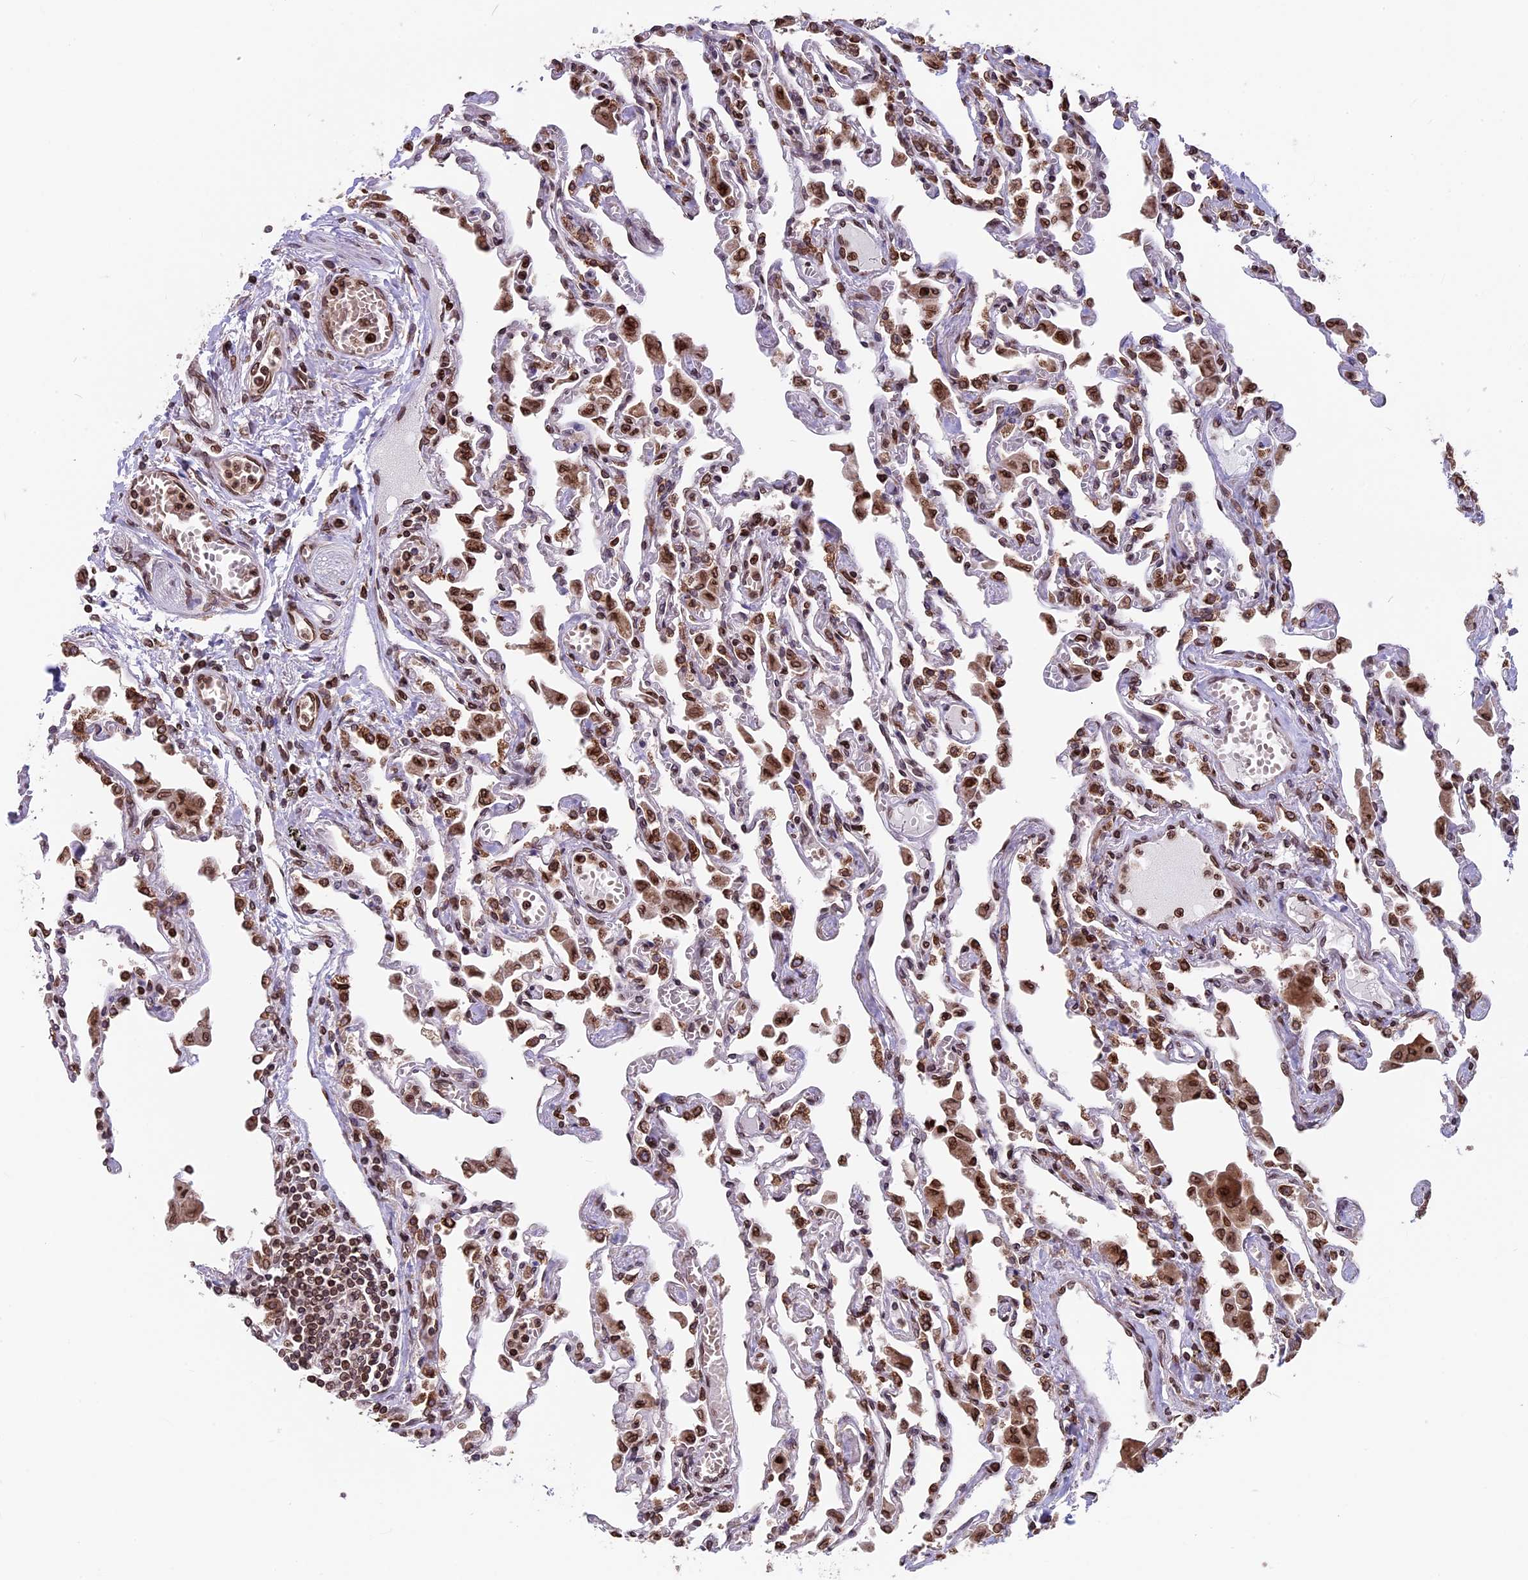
{"staining": {"intensity": "moderate", "quantity": "<25%", "location": "nuclear"}, "tissue": "lung", "cell_type": "Alveolar cells", "image_type": "normal", "snomed": [{"axis": "morphology", "description": "Normal tissue, NOS"}, {"axis": "topography", "description": "Bronchus"}, {"axis": "topography", "description": "Lung"}], "caption": "This is a histology image of immunohistochemistry staining of normal lung, which shows moderate expression in the nuclear of alveolar cells.", "gene": "PTCHD4", "patient": {"sex": "female", "age": 49}}